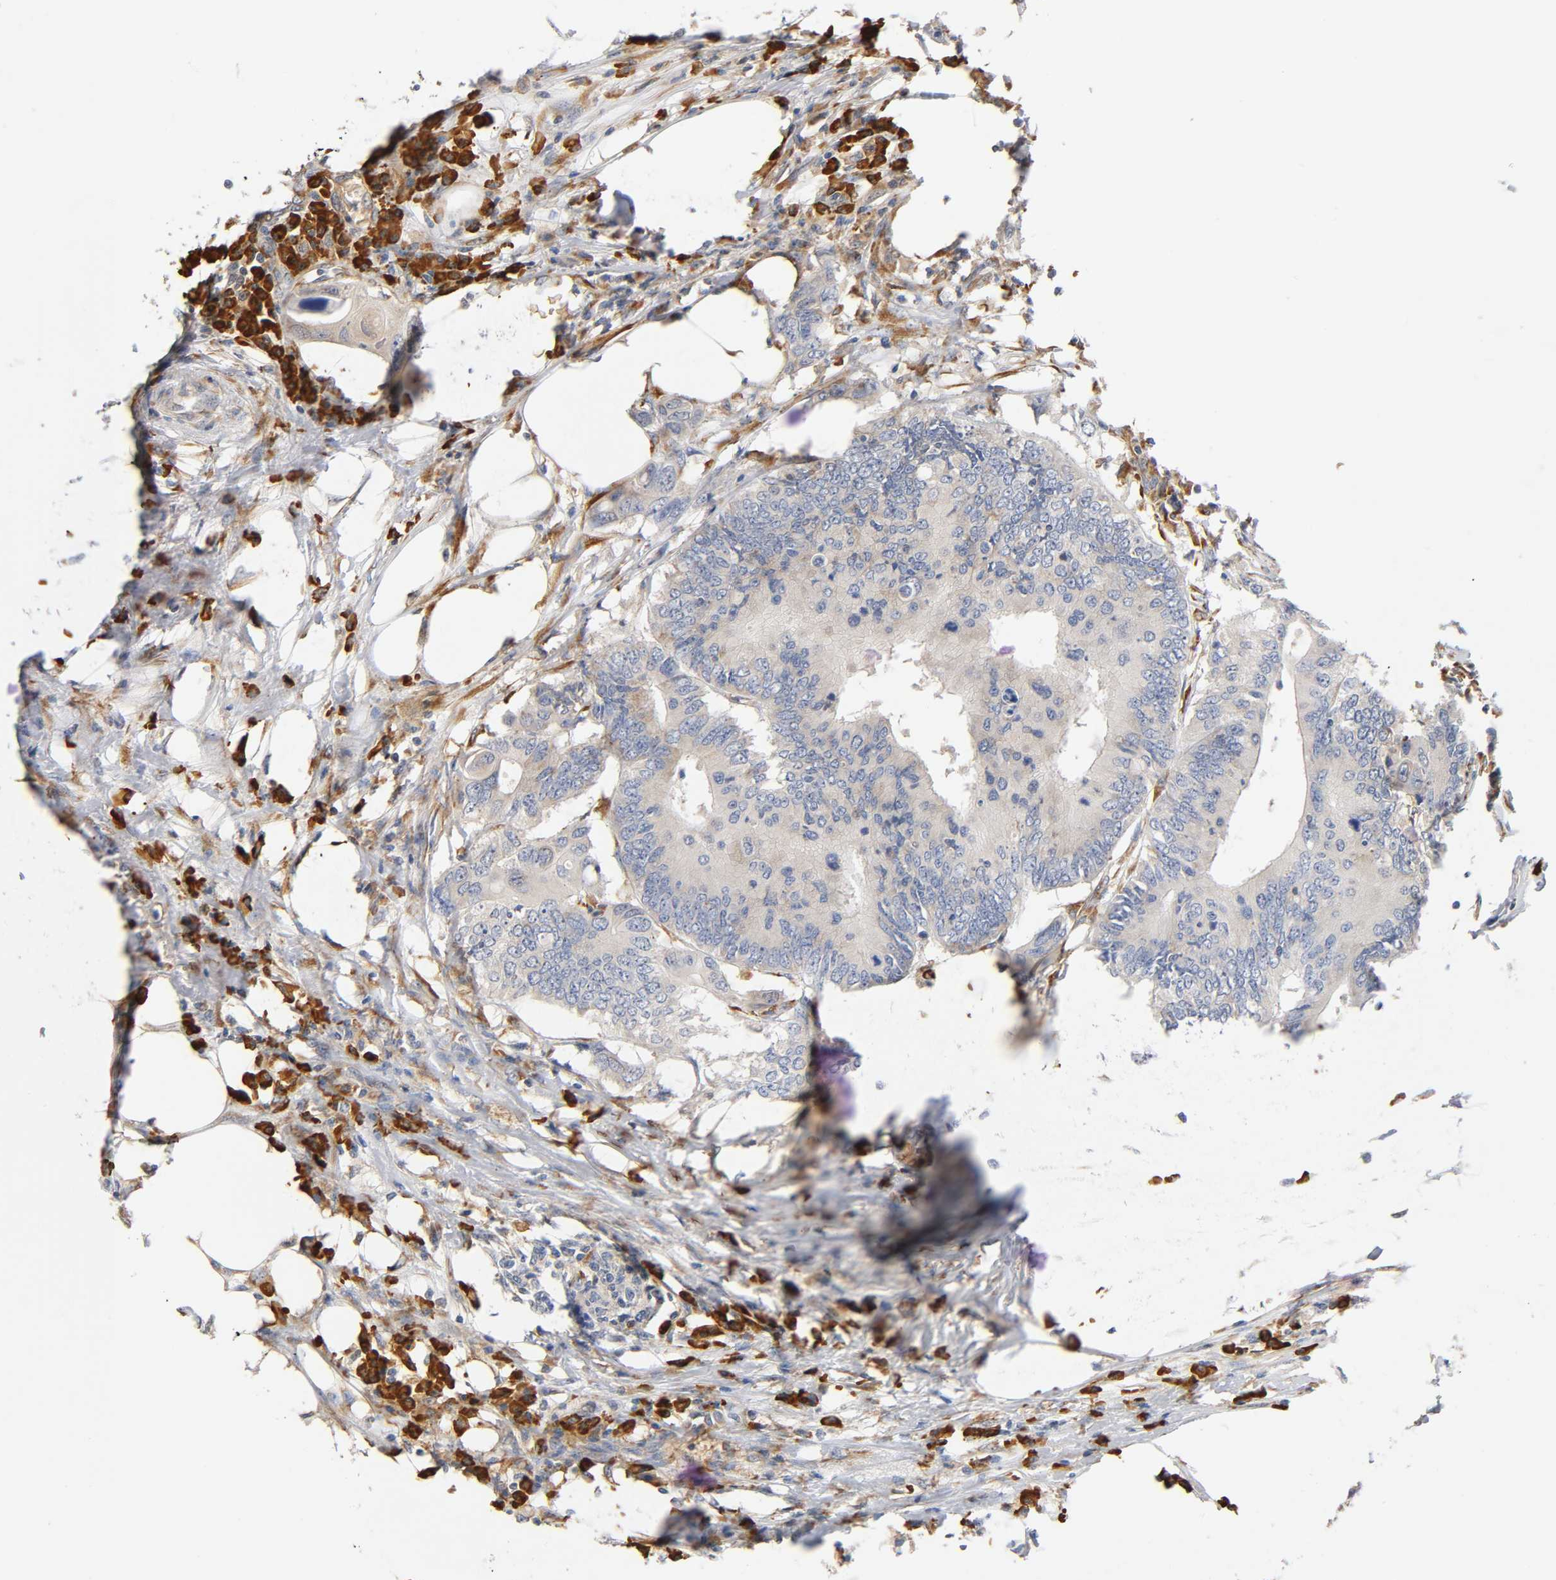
{"staining": {"intensity": "moderate", "quantity": "25%-75%", "location": "cytoplasmic/membranous"}, "tissue": "colorectal cancer", "cell_type": "Tumor cells", "image_type": "cancer", "snomed": [{"axis": "morphology", "description": "Adenocarcinoma, NOS"}, {"axis": "topography", "description": "Colon"}], "caption": "Human colorectal adenocarcinoma stained with a protein marker displays moderate staining in tumor cells.", "gene": "UCKL1", "patient": {"sex": "male", "age": 71}}